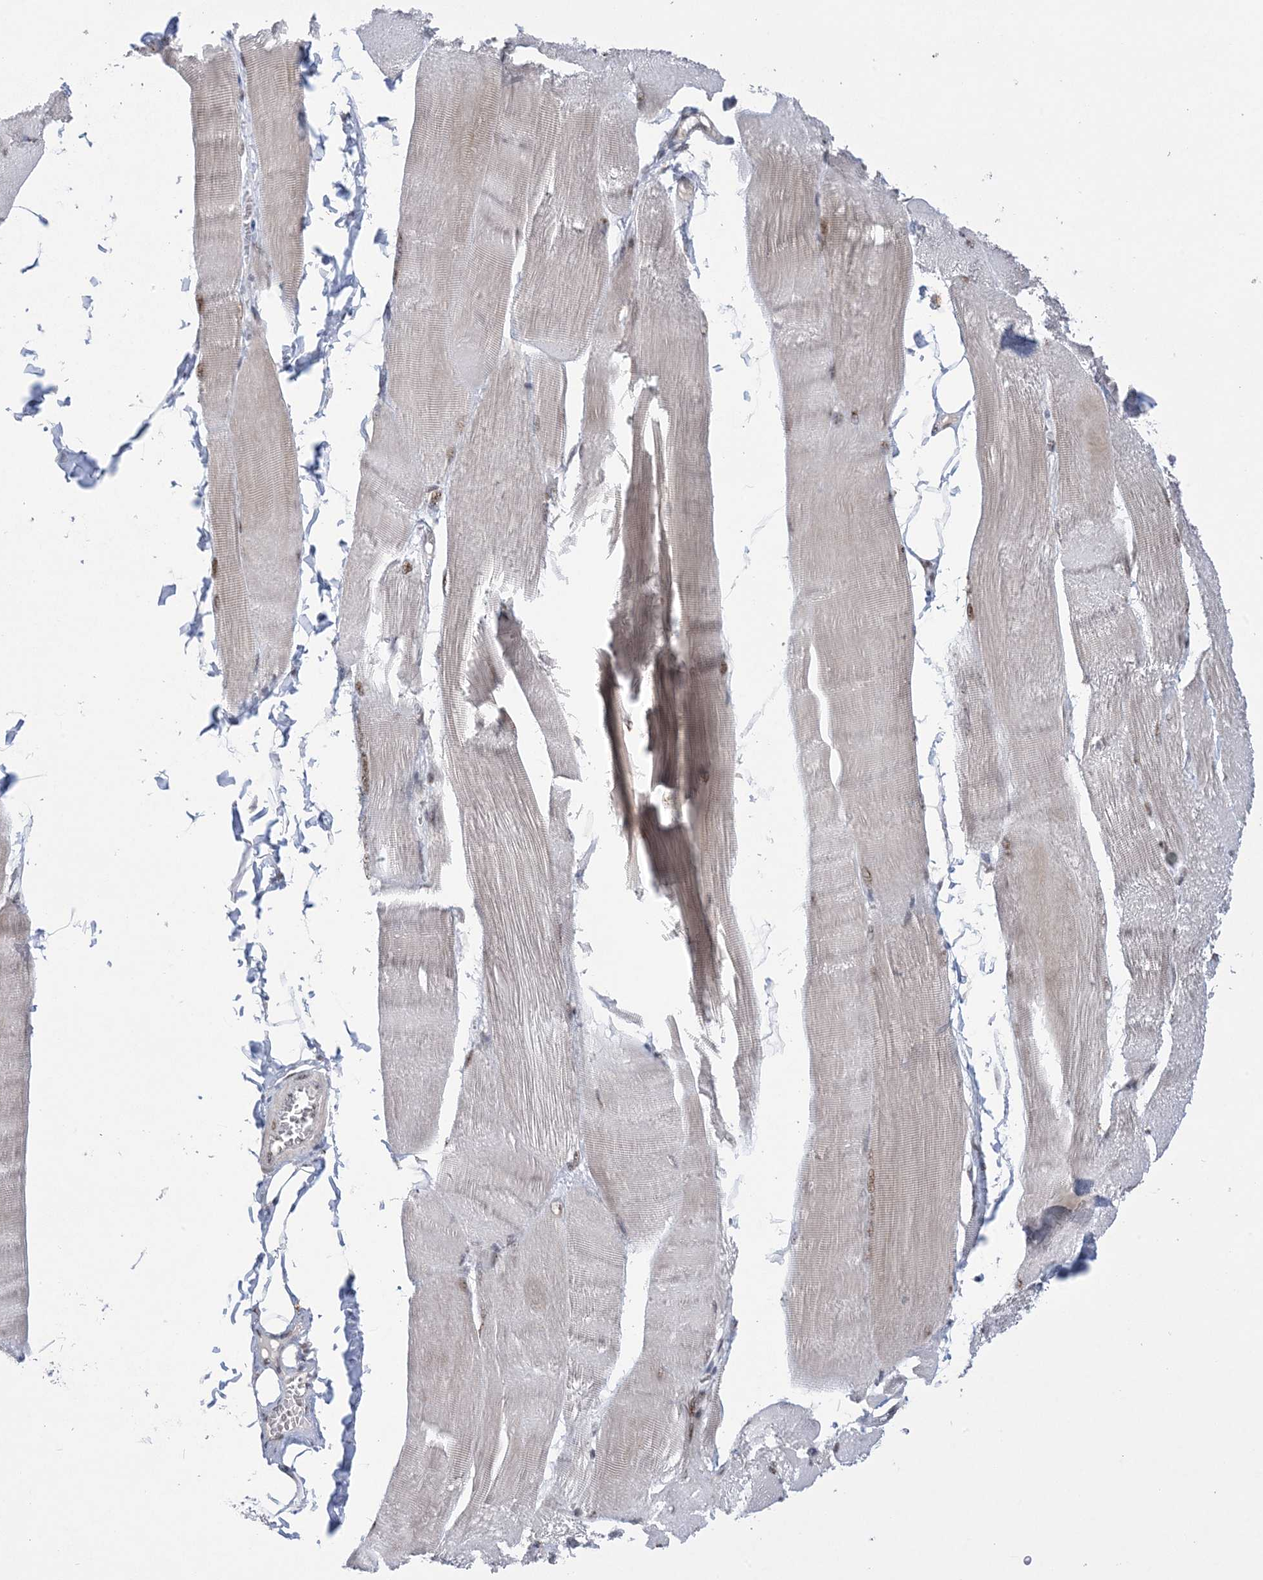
{"staining": {"intensity": "moderate", "quantity": "25%-75%", "location": "nuclear"}, "tissue": "skeletal muscle", "cell_type": "Myocytes", "image_type": "normal", "snomed": [{"axis": "morphology", "description": "Normal tissue, NOS"}, {"axis": "morphology", "description": "Basal cell carcinoma"}, {"axis": "topography", "description": "Skeletal muscle"}], "caption": "Immunohistochemistry (IHC) of unremarkable skeletal muscle reveals medium levels of moderate nuclear positivity in about 25%-75% of myocytes. The protein of interest is stained brown, and the nuclei are stained in blue (DAB IHC with brightfield microscopy, high magnification).", "gene": "TRMT10C", "patient": {"sex": "female", "age": 64}}